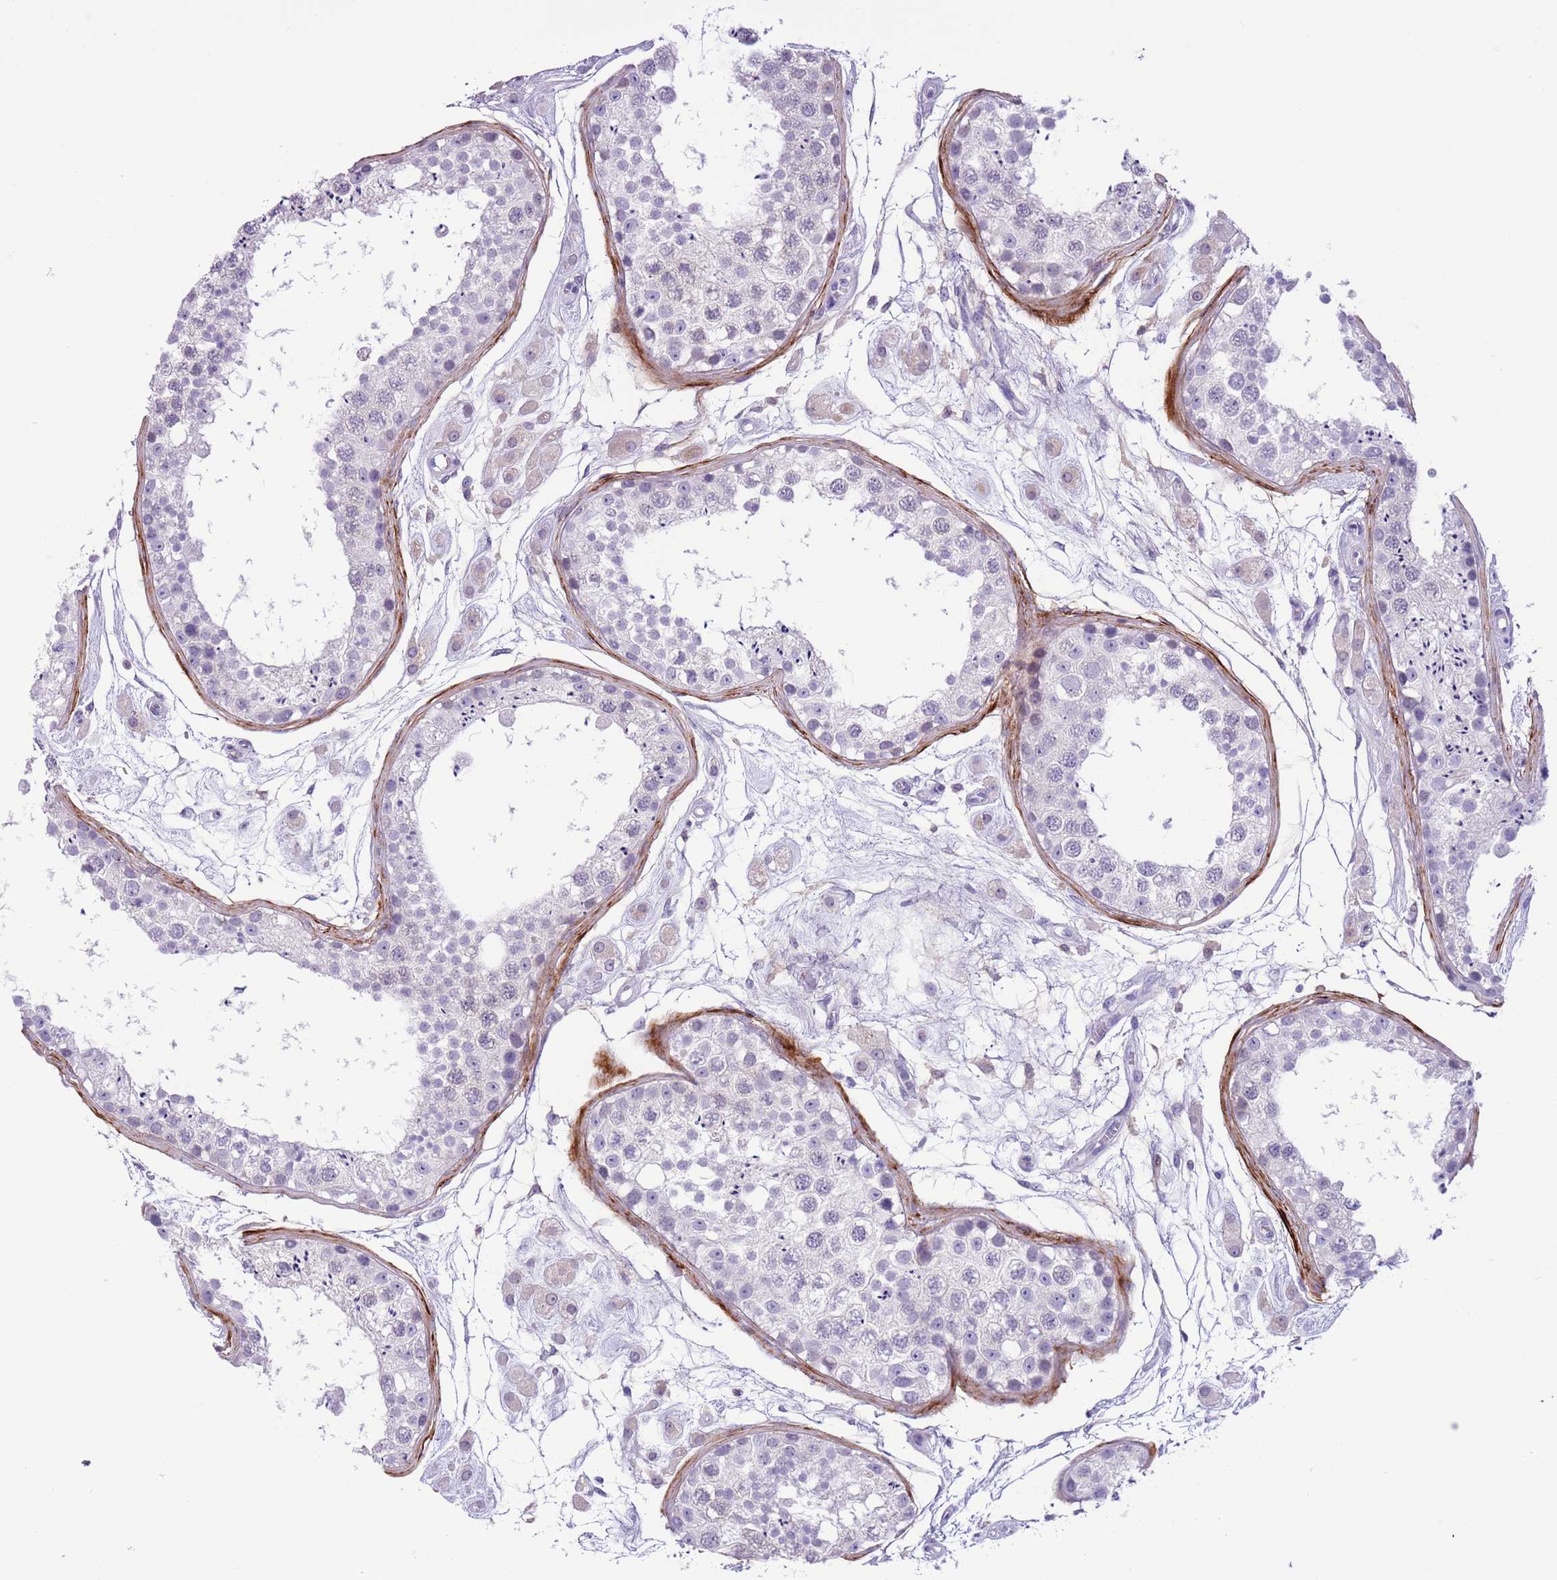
{"staining": {"intensity": "negative", "quantity": "none", "location": "none"}, "tissue": "testis", "cell_type": "Cells in seminiferous ducts", "image_type": "normal", "snomed": [{"axis": "morphology", "description": "Normal tissue, NOS"}, {"axis": "topography", "description": "Testis"}], "caption": "Human testis stained for a protein using immunohistochemistry shows no positivity in cells in seminiferous ducts.", "gene": "PFKFB2", "patient": {"sex": "male", "age": 25}}